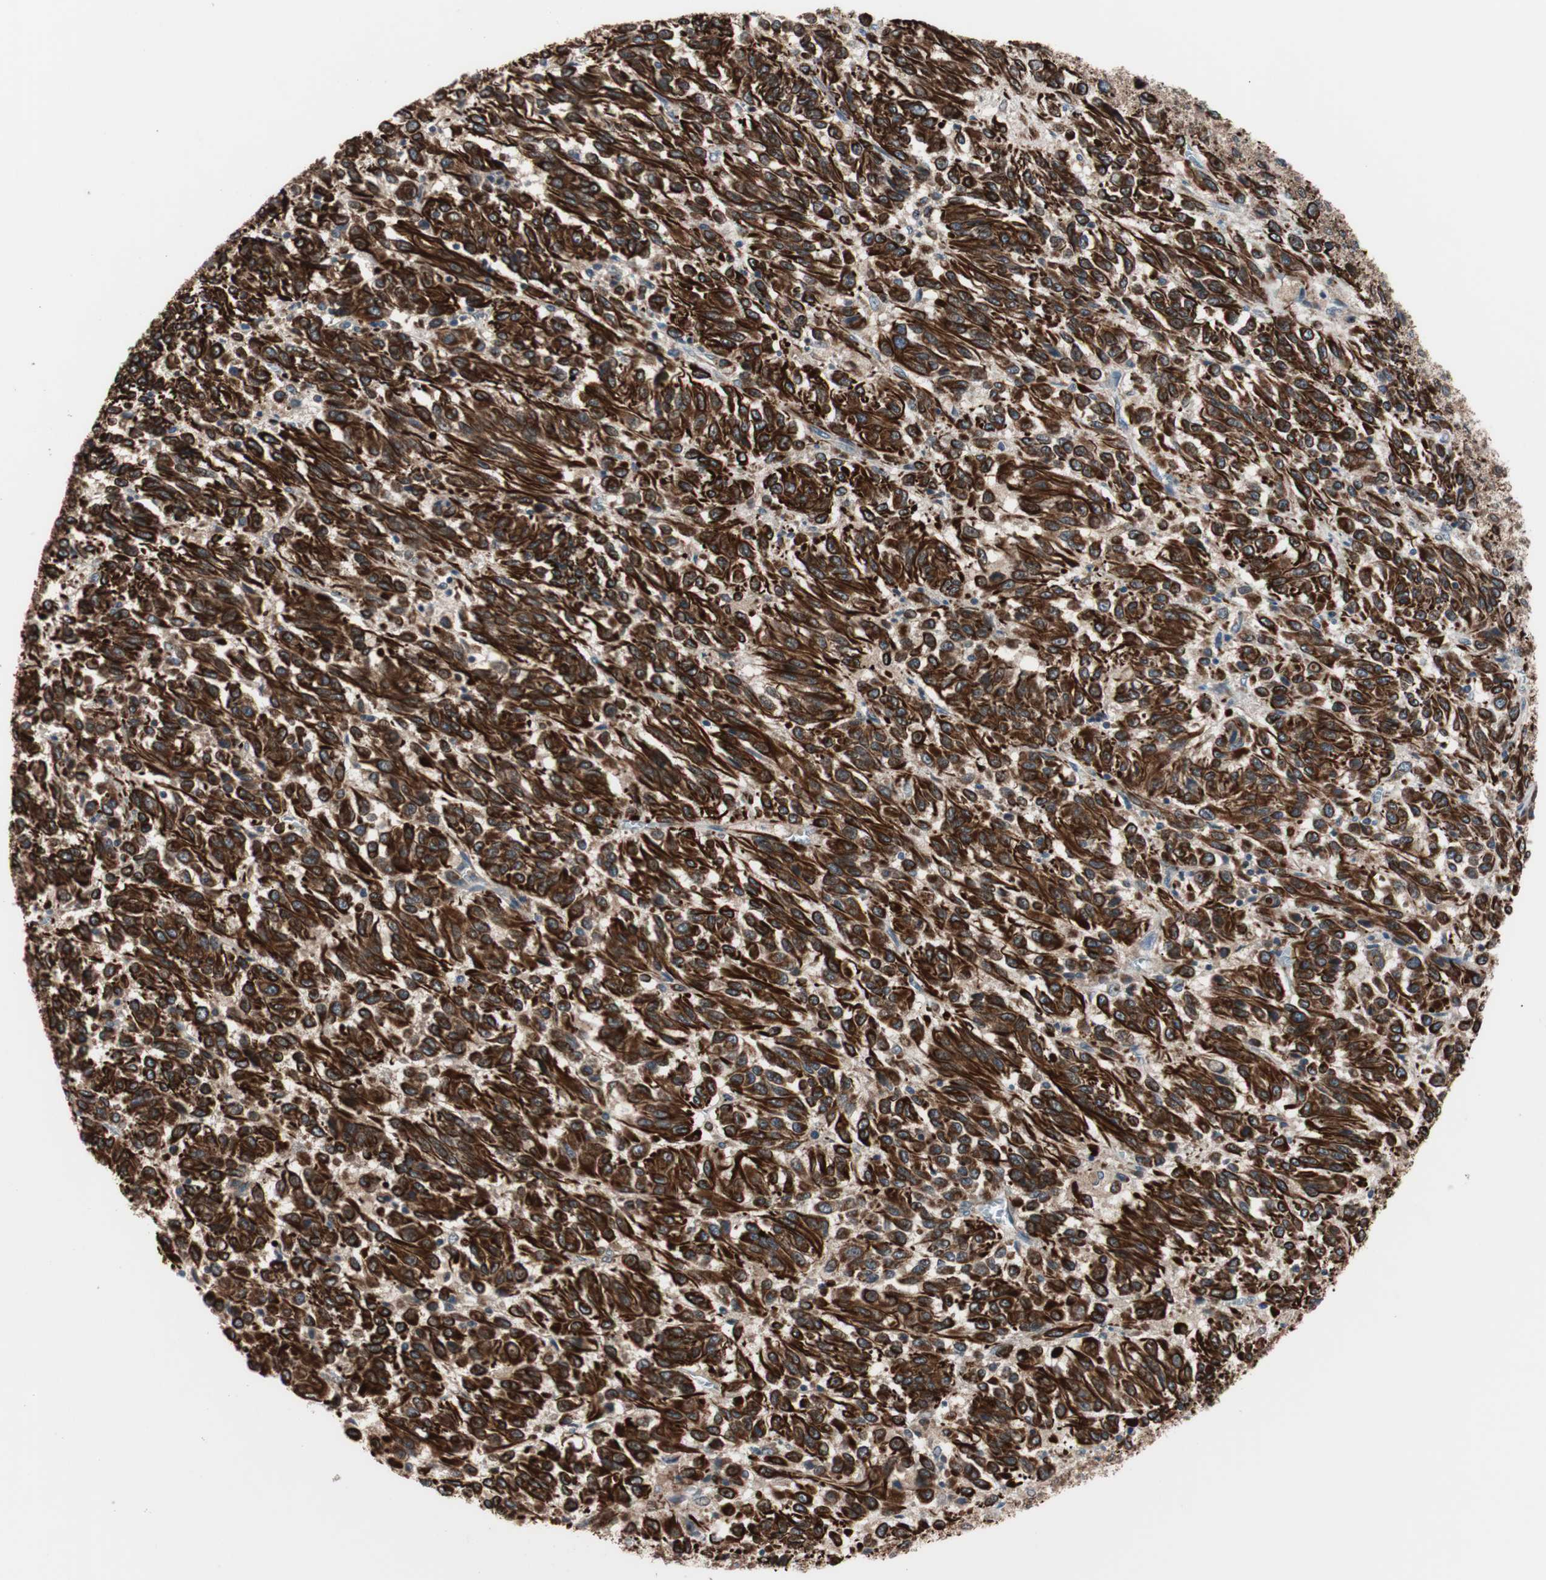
{"staining": {"intensity": "strong", "quantity": ">75%", "location": "cytoplasmic/membranous"}, "tissue": "melanoma", "cell_type": "Tumor cells", "image_type": "cancer", "snomed": [{"axis": "morphology", "description": "Malignant melanoma, Metastatic site"}, {"axis": "topography", "description": "Lung"}], "caption": "Immunohistochemical staining of melanoma demonstrates high levels of strong cytoplasmic/membranous positivity in approximately >75% of tumor cells.", "gene": "HMBS", "patient": {"sex": "male", "age": 64}}